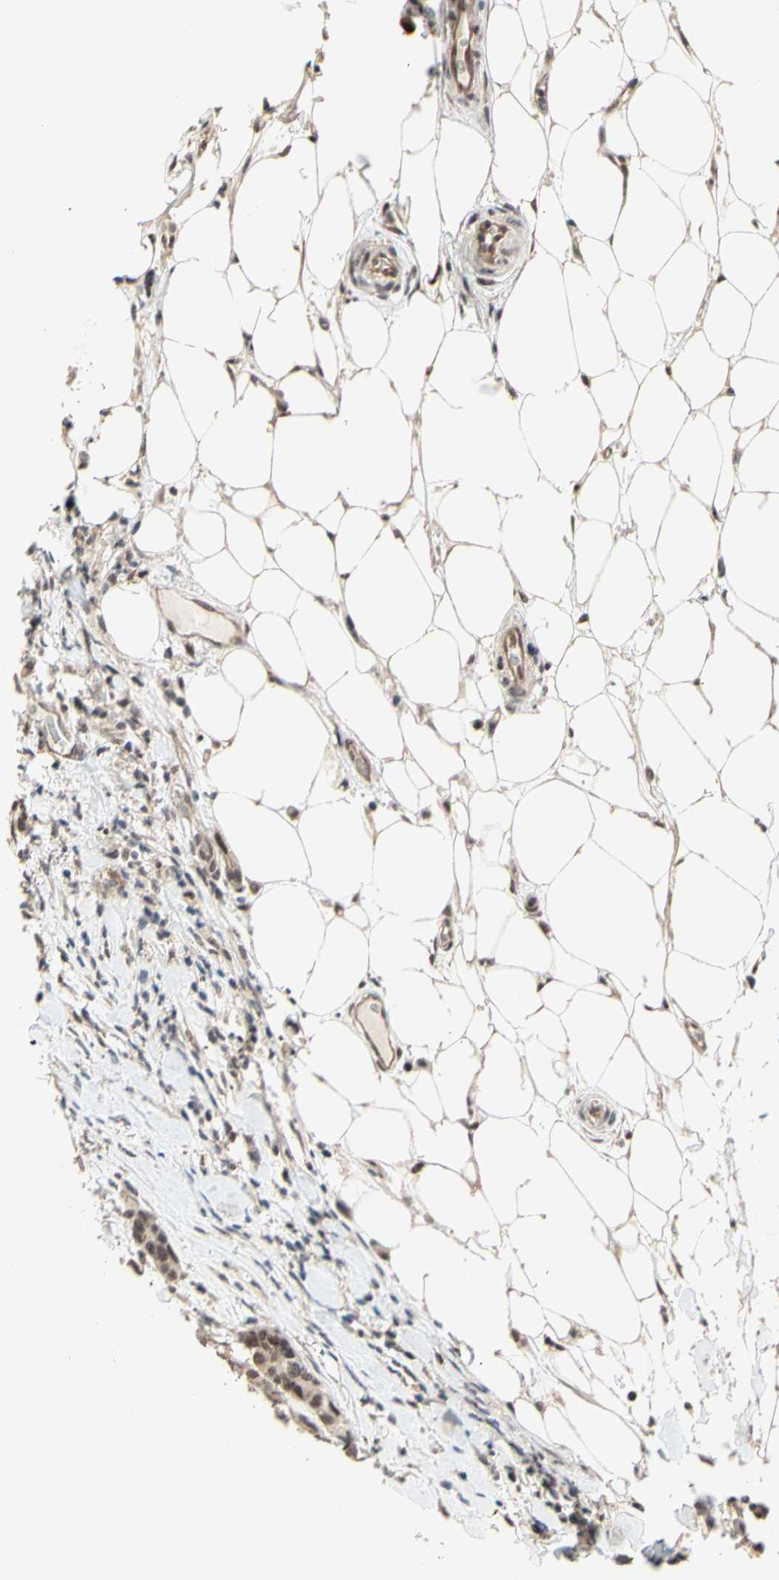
{"staining": {"intensity": "moderate", "quantity": ">75%", "location": "cytoplasmic/membranous,nuclear"}, "tissue": "breast cancer", "cell_type": "Tumor cells", "image_type": "cancer", "snomed": [{"axis": "morphology", "description": "Duct carcinoma"}, {"axis": "topography", "description": "Breast"}], "caption": "Immunohistochemistry staining of breast intraductal carcinoma, which reveals medium levels of moderate cytoplasmic/membranous and nuclear staining in approximately >75% of tumor cells indicating moderate cytoplasmic/membranous and nuclear protein positivity. The staining was performed using DAB (brown) for protein detection and nuclei were counterstained in hematoxylin (blue).", "gene": "NGEF", "patient": {"sex": "female", "age": 87}}